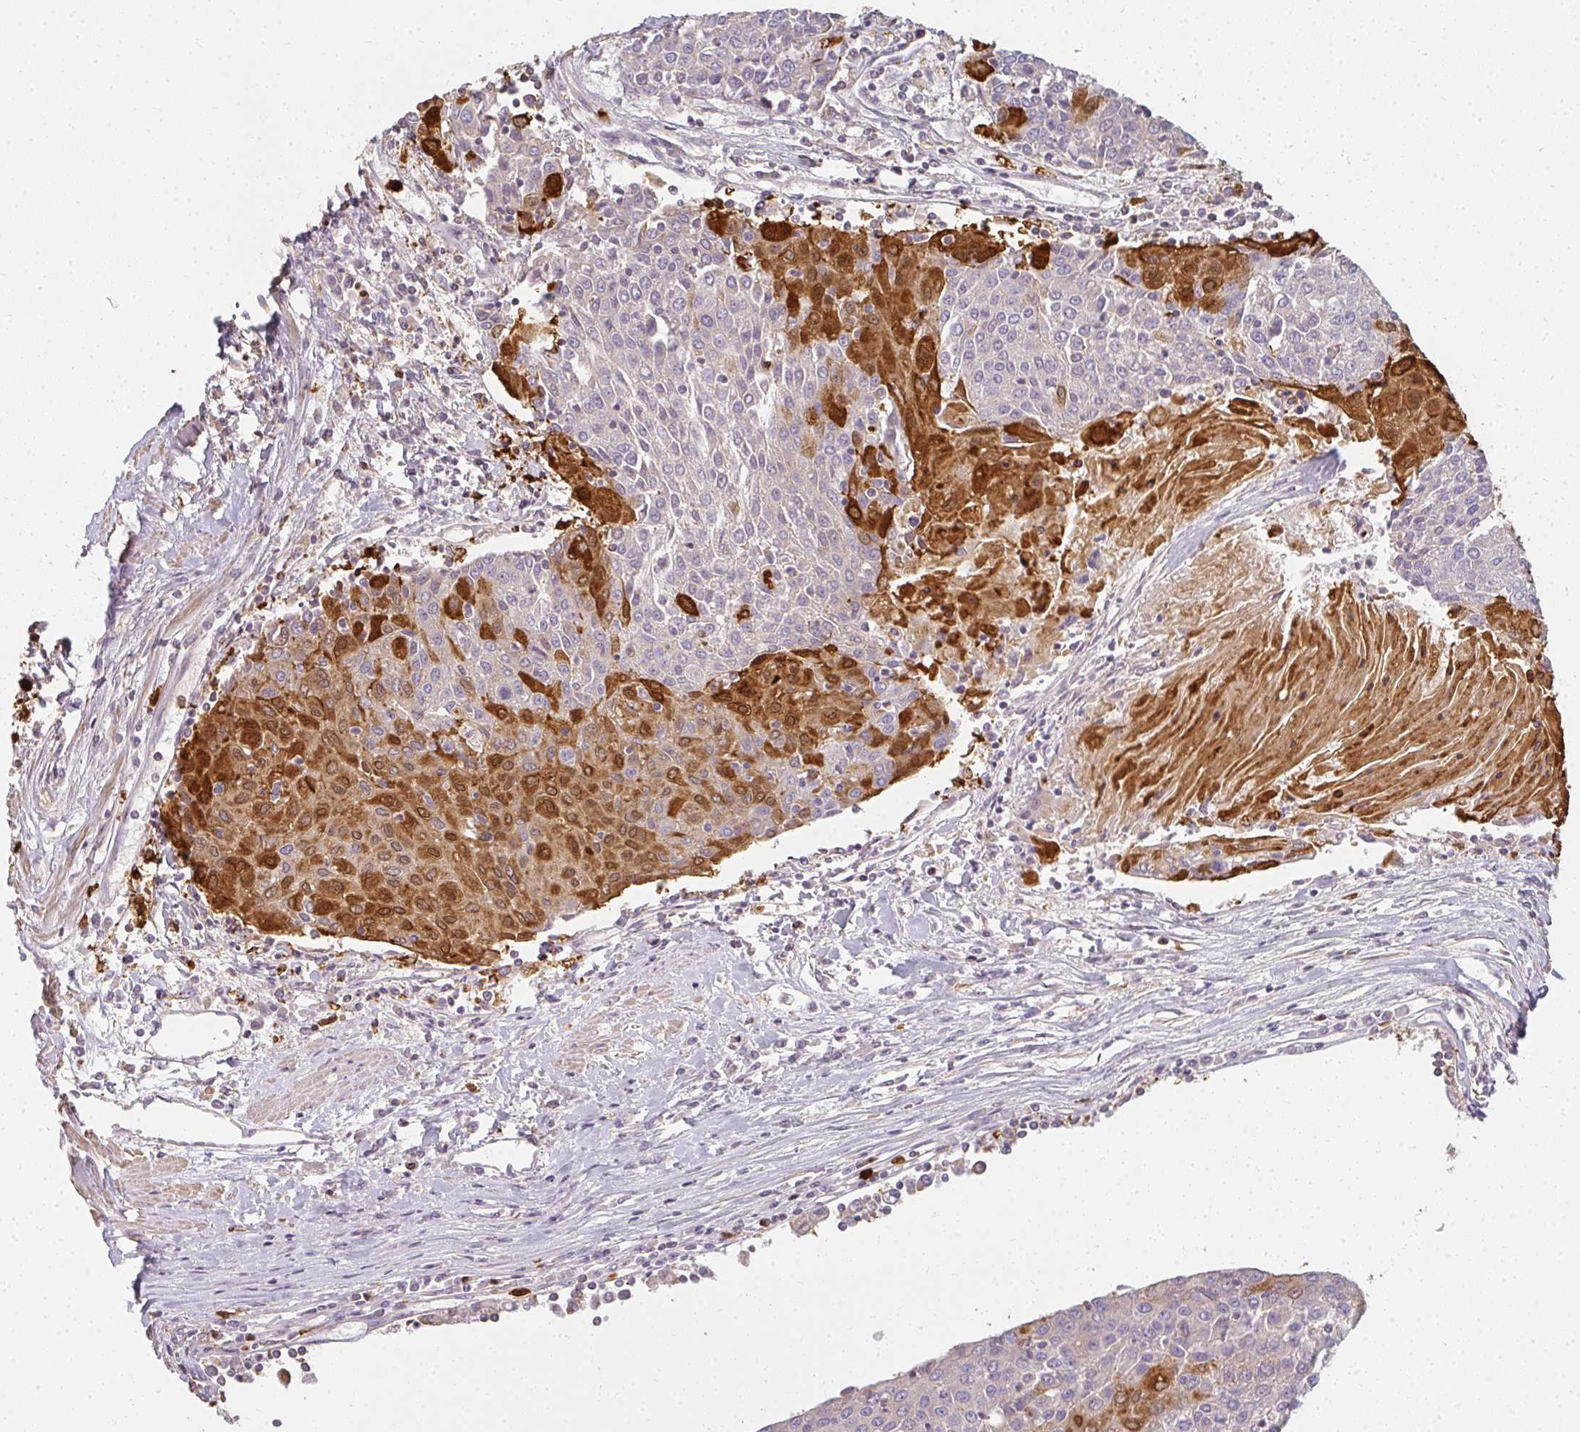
{"staining": {"intensity": "strong", "quantity": "25%-75%", "location": "cytoplasmic/membranous,nuclear"}, "tissue": "urothelial cancer", "cell_type": "Tumor cells", "image_type": "cancer", "snomed": [{"axis": "morphology", "description": "Urothelial carcinoma, High grade"}, {"axis": "topography", "description": "Urinary bladder"}], "caption": "Immunohistochemical staining of high-grade urothelial carcinoma reveals high levels of strong cytoplasmic/membranous and nuclear protein positivity in about 25%-75% of tumor cells. (DAB IHC with brightfield microscopy, high magnification).", "gene": "CNTRL", "patient": {"sex": "female", "age": 85}}